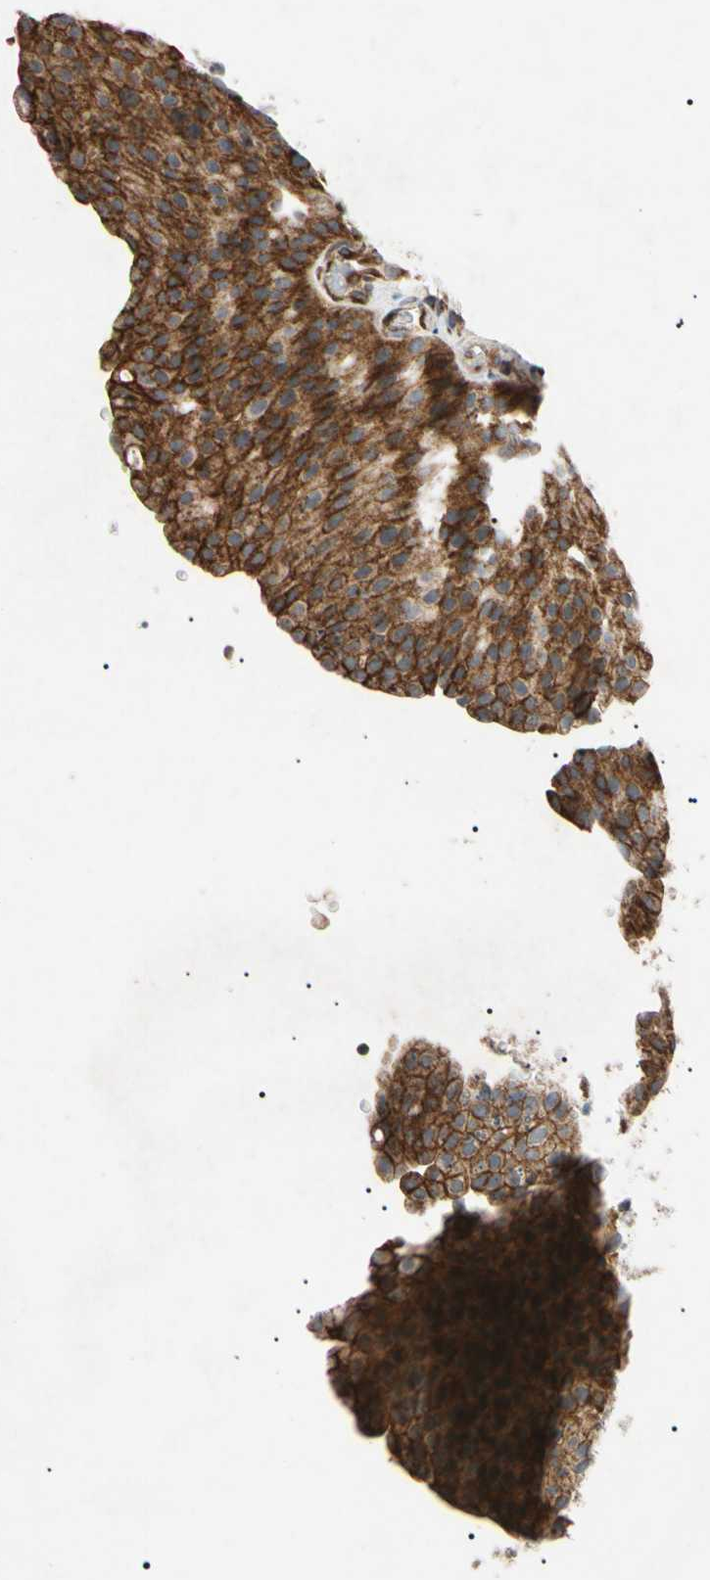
{"staining": {"intensity": "moderate", "quantity": ">75%", "location": "cytoplasmic/membranous,nuclear"}, "tissue": "urothelial cancer", "cell_type": "Tumor cells", "image_type": "cancer", "snomed": [{"axis": "morphology", "description": "Urothelial carcinoma, Low grade"}, {"axis": "topography", "description": "Smooth muscle"}, {"axis": "topography", "description": "Urinary bladder"}], "caption": "Low-grade urothelial carcinoma tissue reveals moderate cytoplasmic/membranous and nuclear positivity in approximately >75% of tumor cells, visualized by immunohistochemistry. (DAB IHC with brightfield microscopy, high magnification).", "gene": "TUBB4A", "patient": {"sex": "male", "age": 60}}